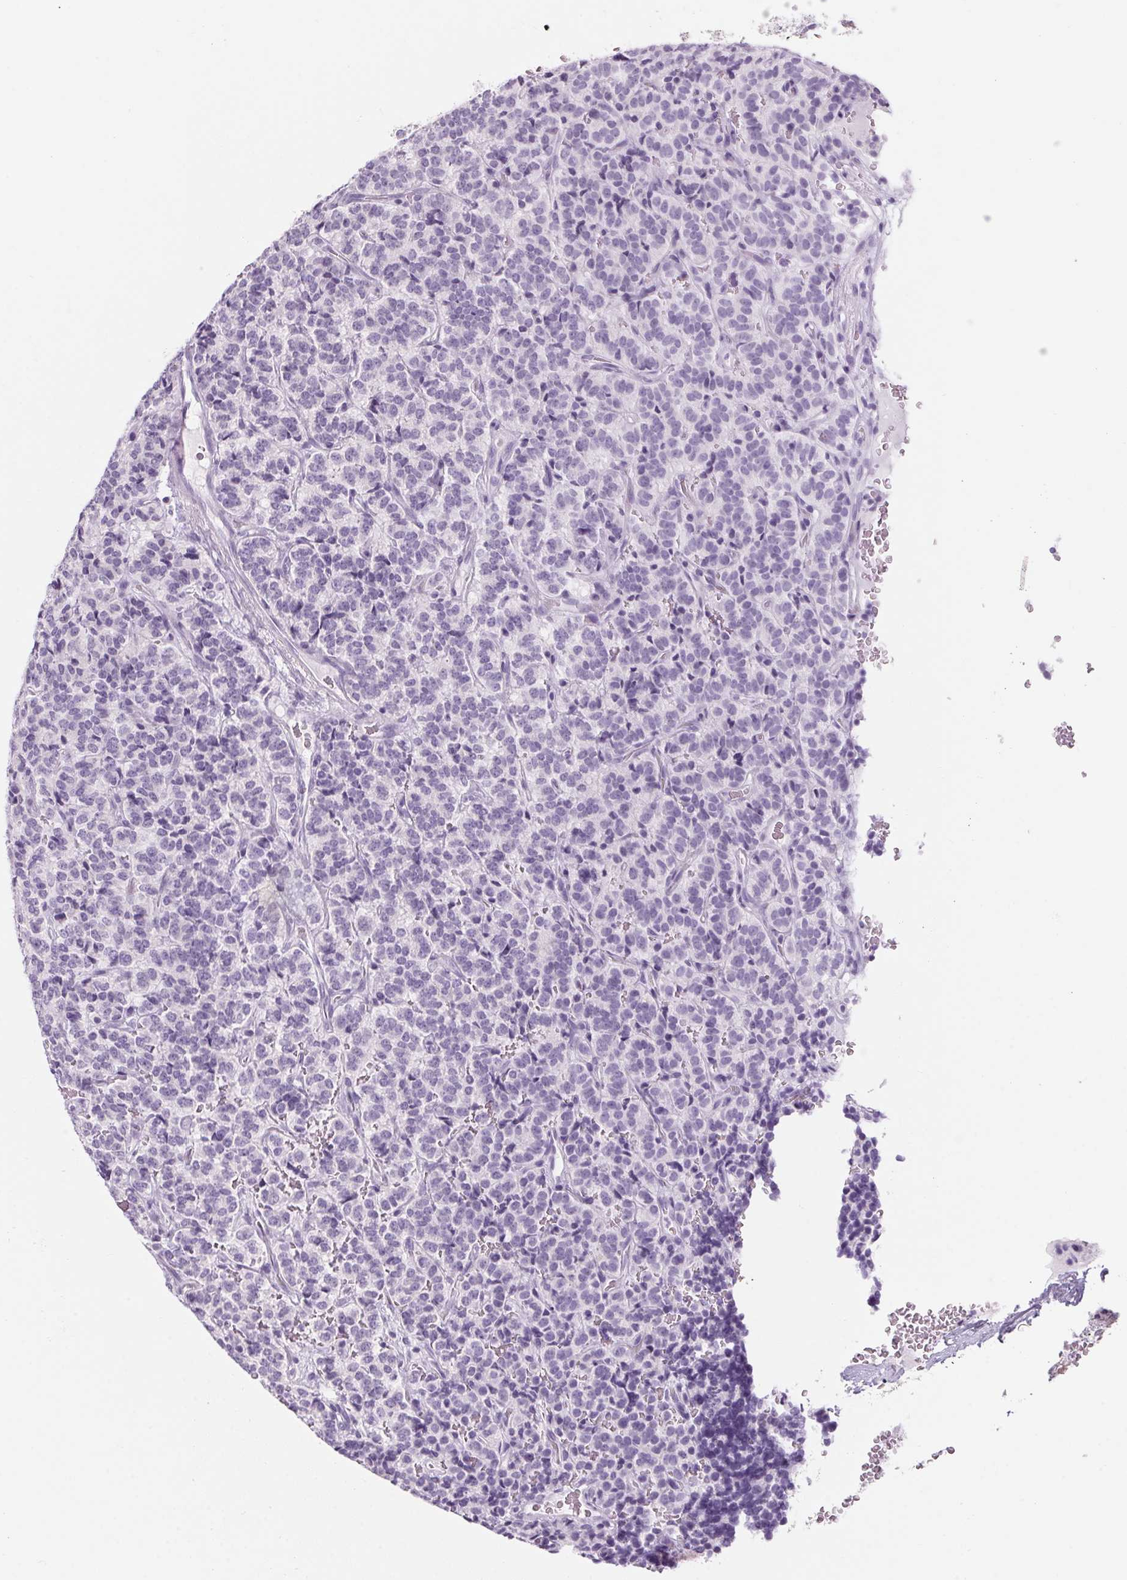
{"staining": {"intensity": "negative", "quantity": "none", "location": "none"}, "tissue": "carcinoid", "cell_type": "Tumor cells", "image_type": "cancer", "snomed": [{"axis": "morphology", "description": "Carcinoid, malignant, NOS"}, {"axis": "topography", "description": "Pancreas"}], "caption": "This is an immunohistochemistry photomicrograph of human carcinoid. There is no staining in tumor cells.", "gene": "RPTN", "patient": {"sex": "male", "age": 36}}